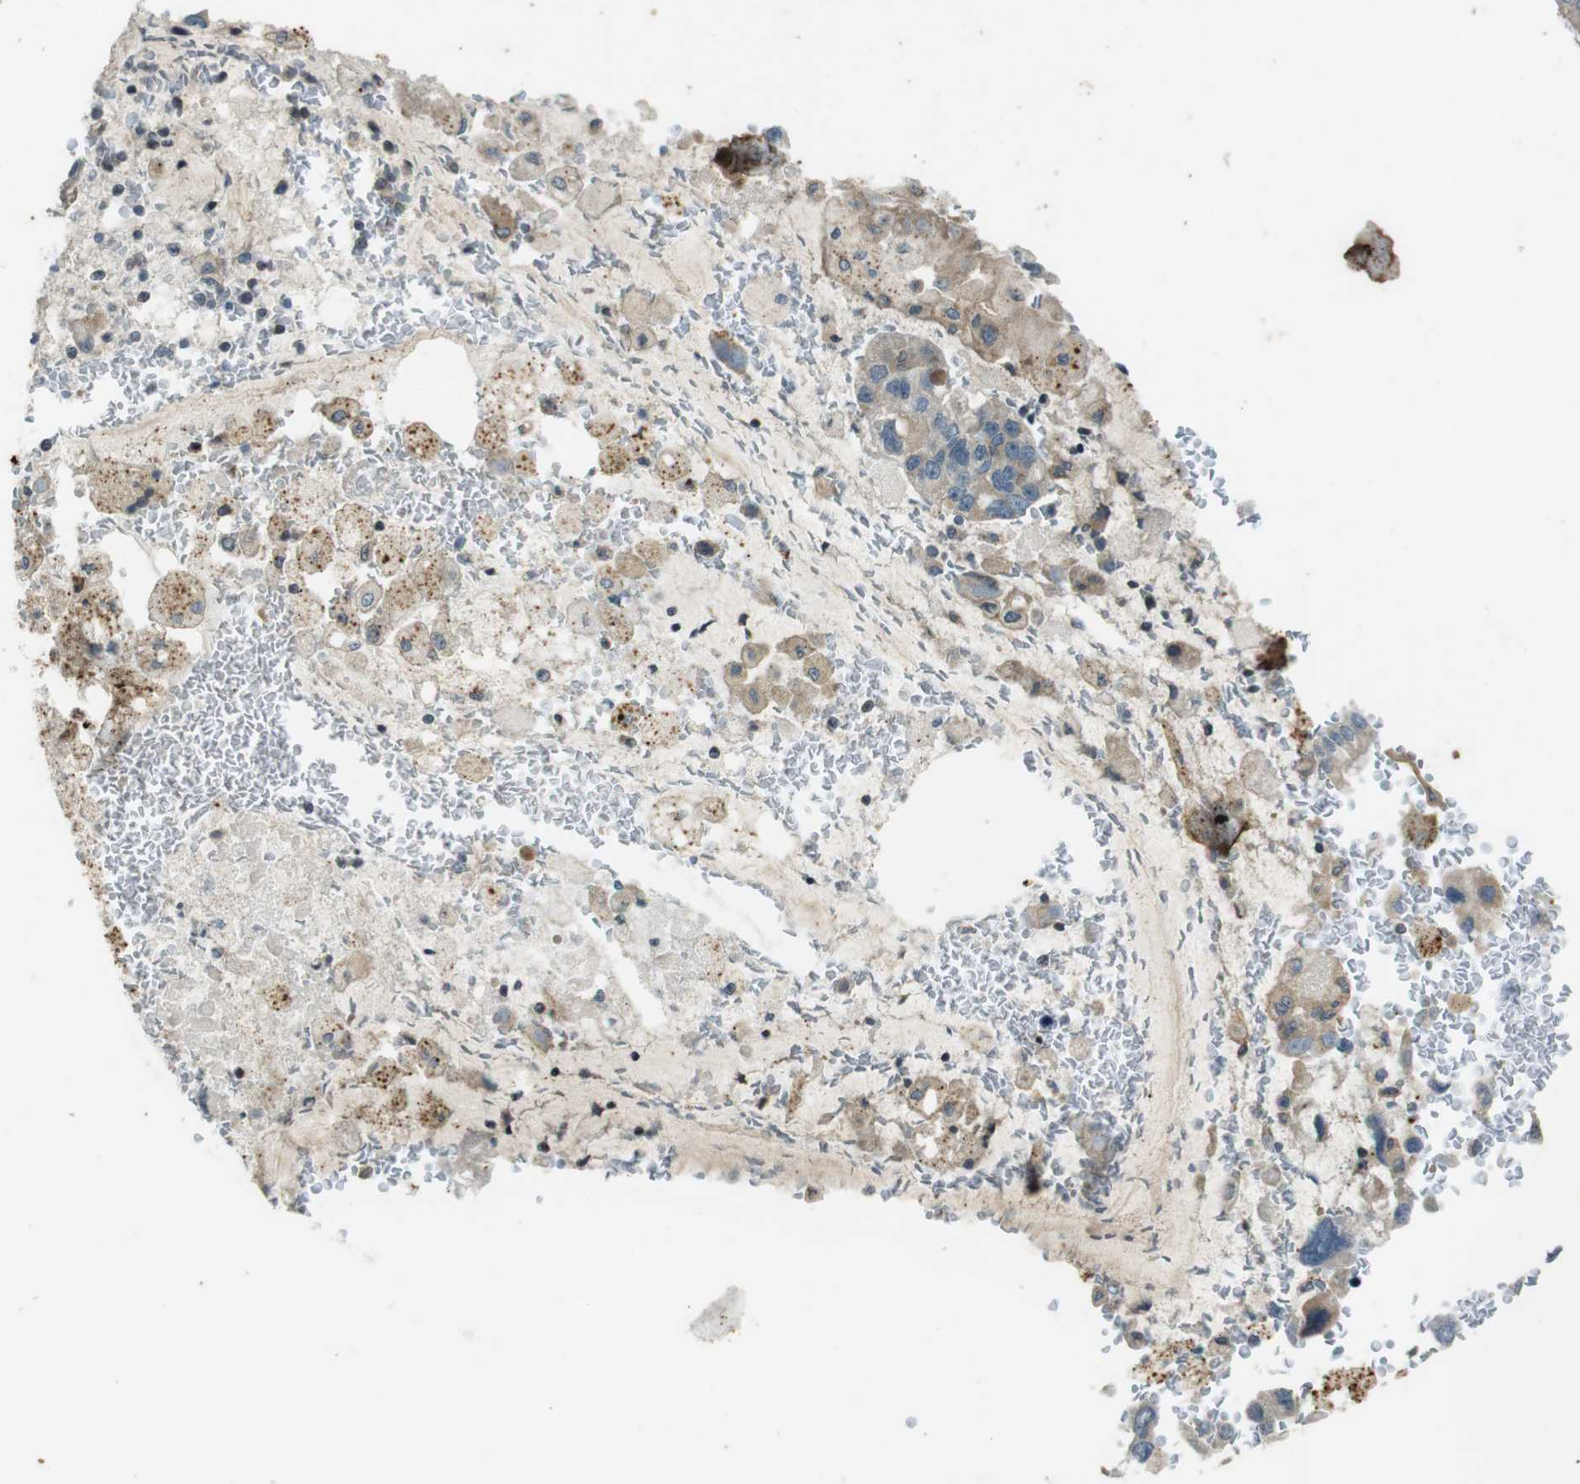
{"staining": {"intensity": "weak", "quantity": "<25%", "location": "cytoplasmic/membranous"}, "tissue": "bronchus", "cell_type": "Respiratory epithelial cells", "image_type": "normal", "snomed": [{"axis": "morphology", "description": "Normal tissue, NOS"}, {"axis": "morphology", "description": "Adenocarcinoma, NOS"}, {"axis": "morphology", "description": "Adenocarcinoma, metastatic, NOS"}, {"axis": "topography", "description": "Lymph node"}, {"axis": "topography", "description": "Bronchus"}, {"axis": "topography", "description": "Lung"}], "caption": "Immunohistochemistry photomicrograph of normal human bronchus stained for a protein (brown), which displays no positivity in respiratory epithelial cells.", "gene": "ZYX", "patient": {"sex": "female", "age": 54}}